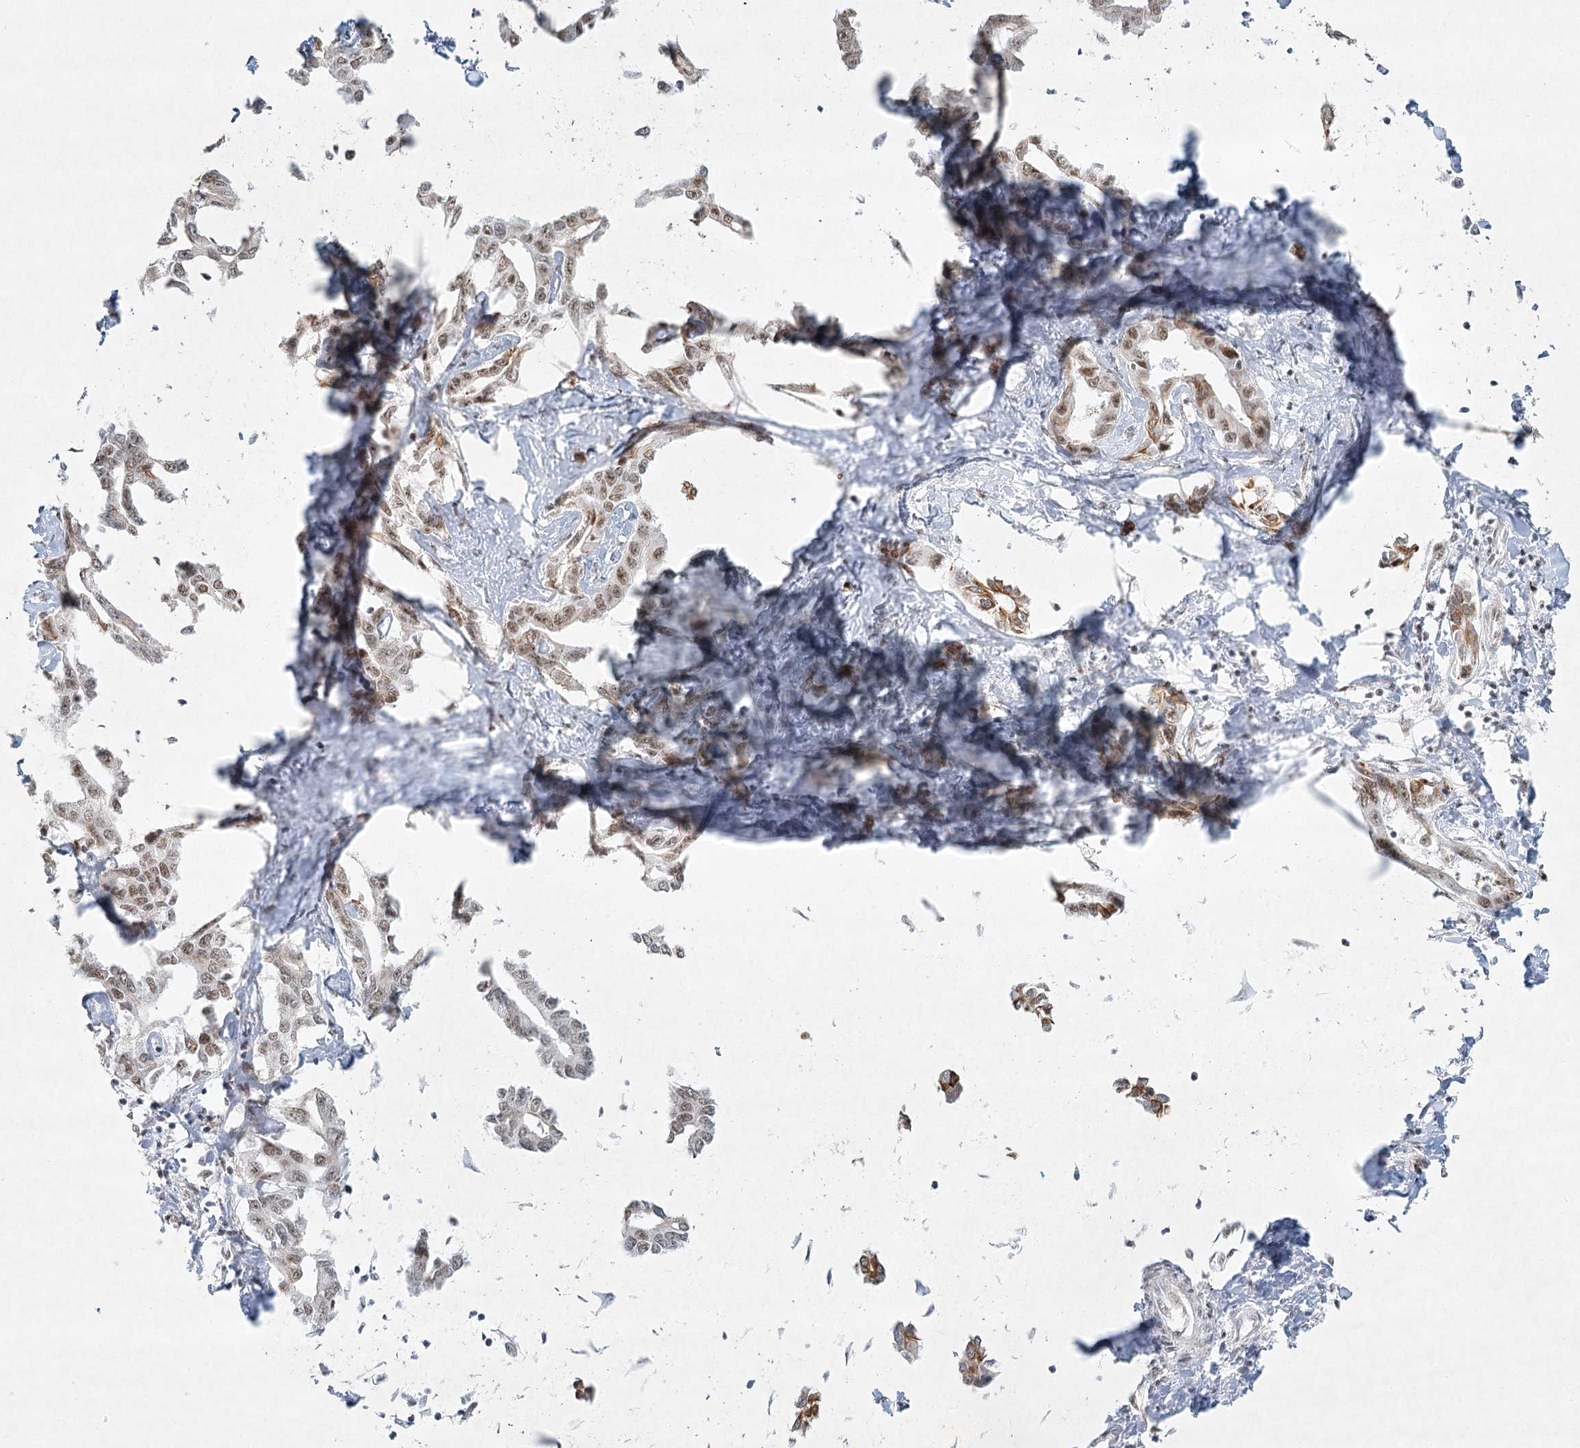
{"staining": {"intensity": "moderate", "quantity": ">75%", "location": "nuclear"}, "tissue": "liver cancer", "cell_type": "Tumor cells", "image_type": "cancer", "snomed": [{"axis": "morphology", "description": "Cholangiocarcinoma"}, {"axis": "topography", "description": "Liver"}], "caption": "Immunohistochemistry (IHC) micrograph of neoplastic tissue: human cholangiocarcinoma (liver) stained using immunohistochemistry shows medium levels of moderate protein expression localized specifically in the nuclear of tumor cells, appearing as a nuclear brown color.", "gene": "U2SURP", "patient": {"sex": "male", "age": 59}}